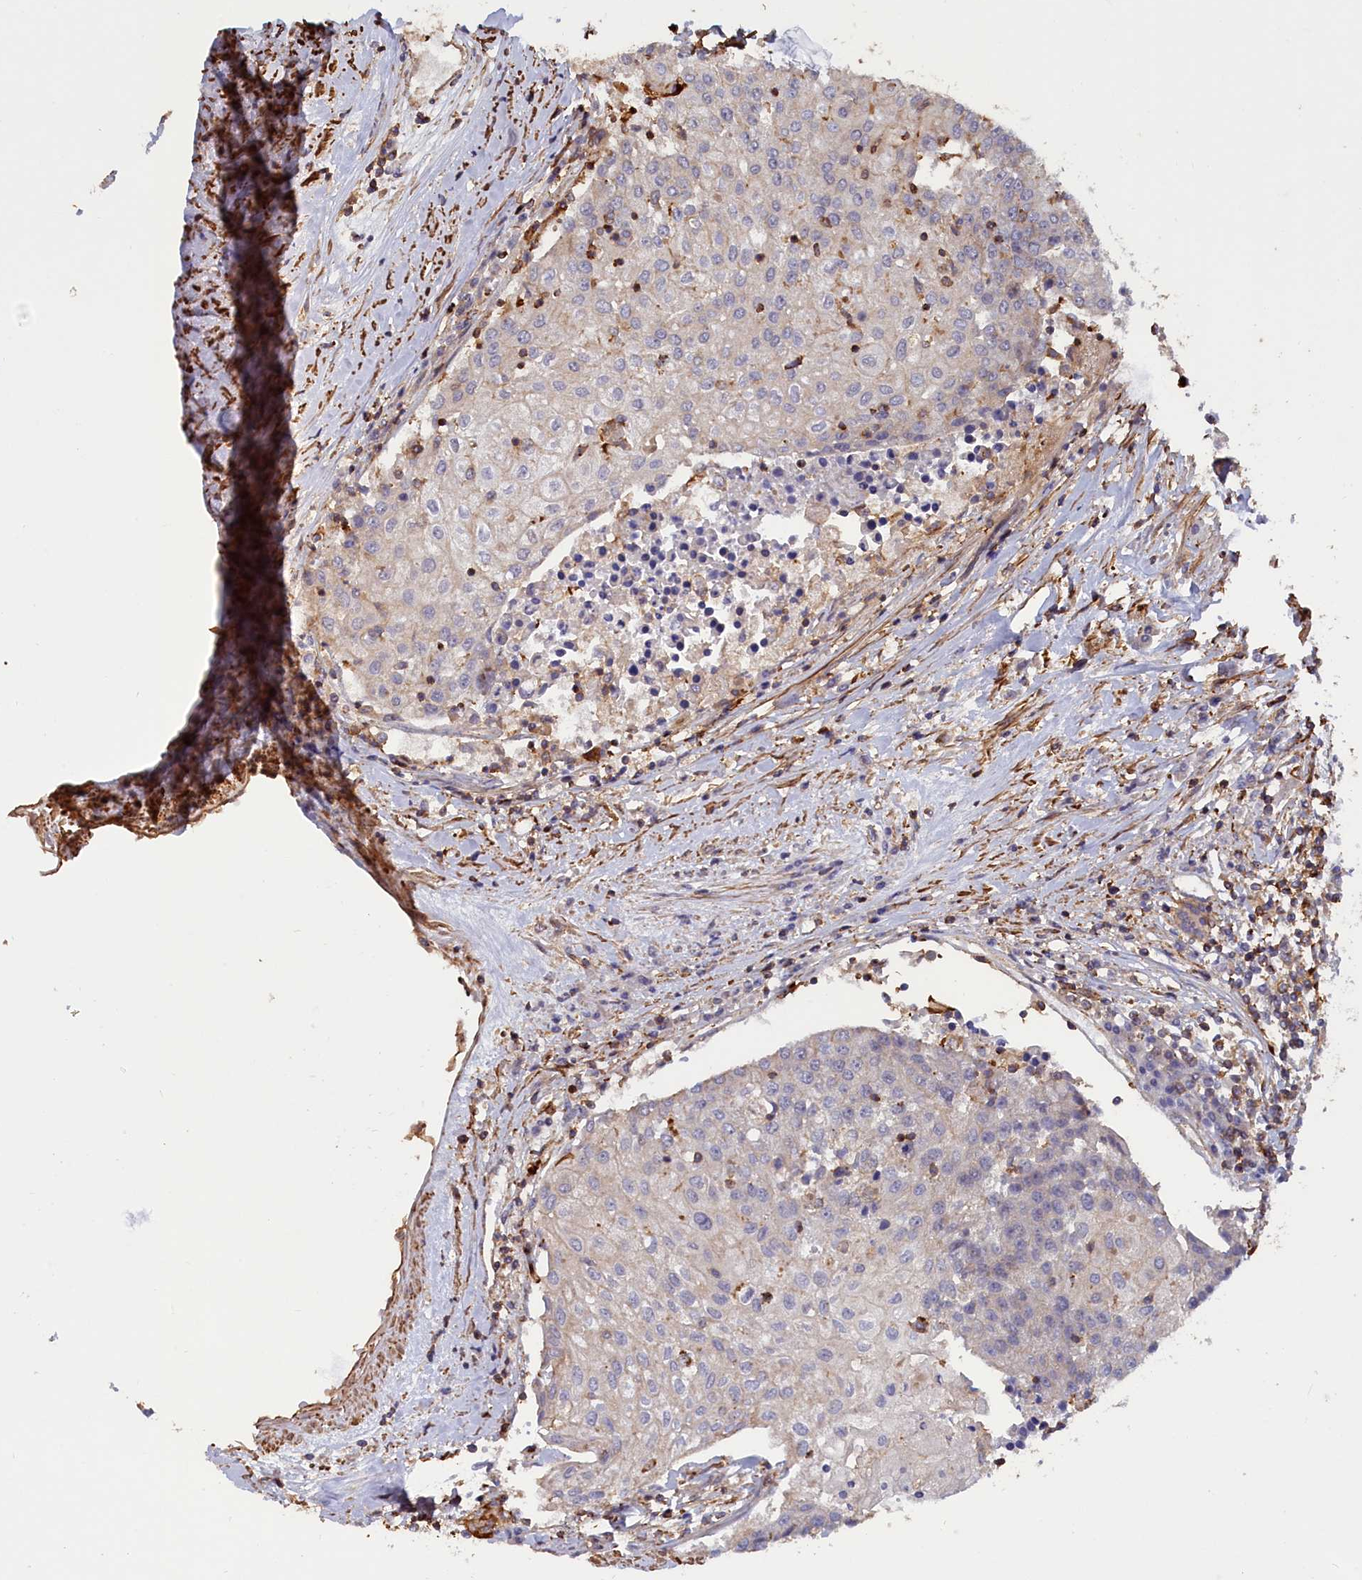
{"staining": {"intensity": "negative", "quantity": "none", "location": "none"}, "tissue": "urothelial cancer", "cell_type": "Tumor cells", "image_type": "cancer", "snomed": [{"axis": "morphology", "description": "Urothelial carcinoma, High grade"}, {"axis": "topography", "description": "Urinary bladder"}], "caption": "A histopathology image of human urothelial carcinoma (high-grade) is negative for staining in tumor cells.", "gene": "ANKRD27", "patient": {"sex": "female", "age": 85}}